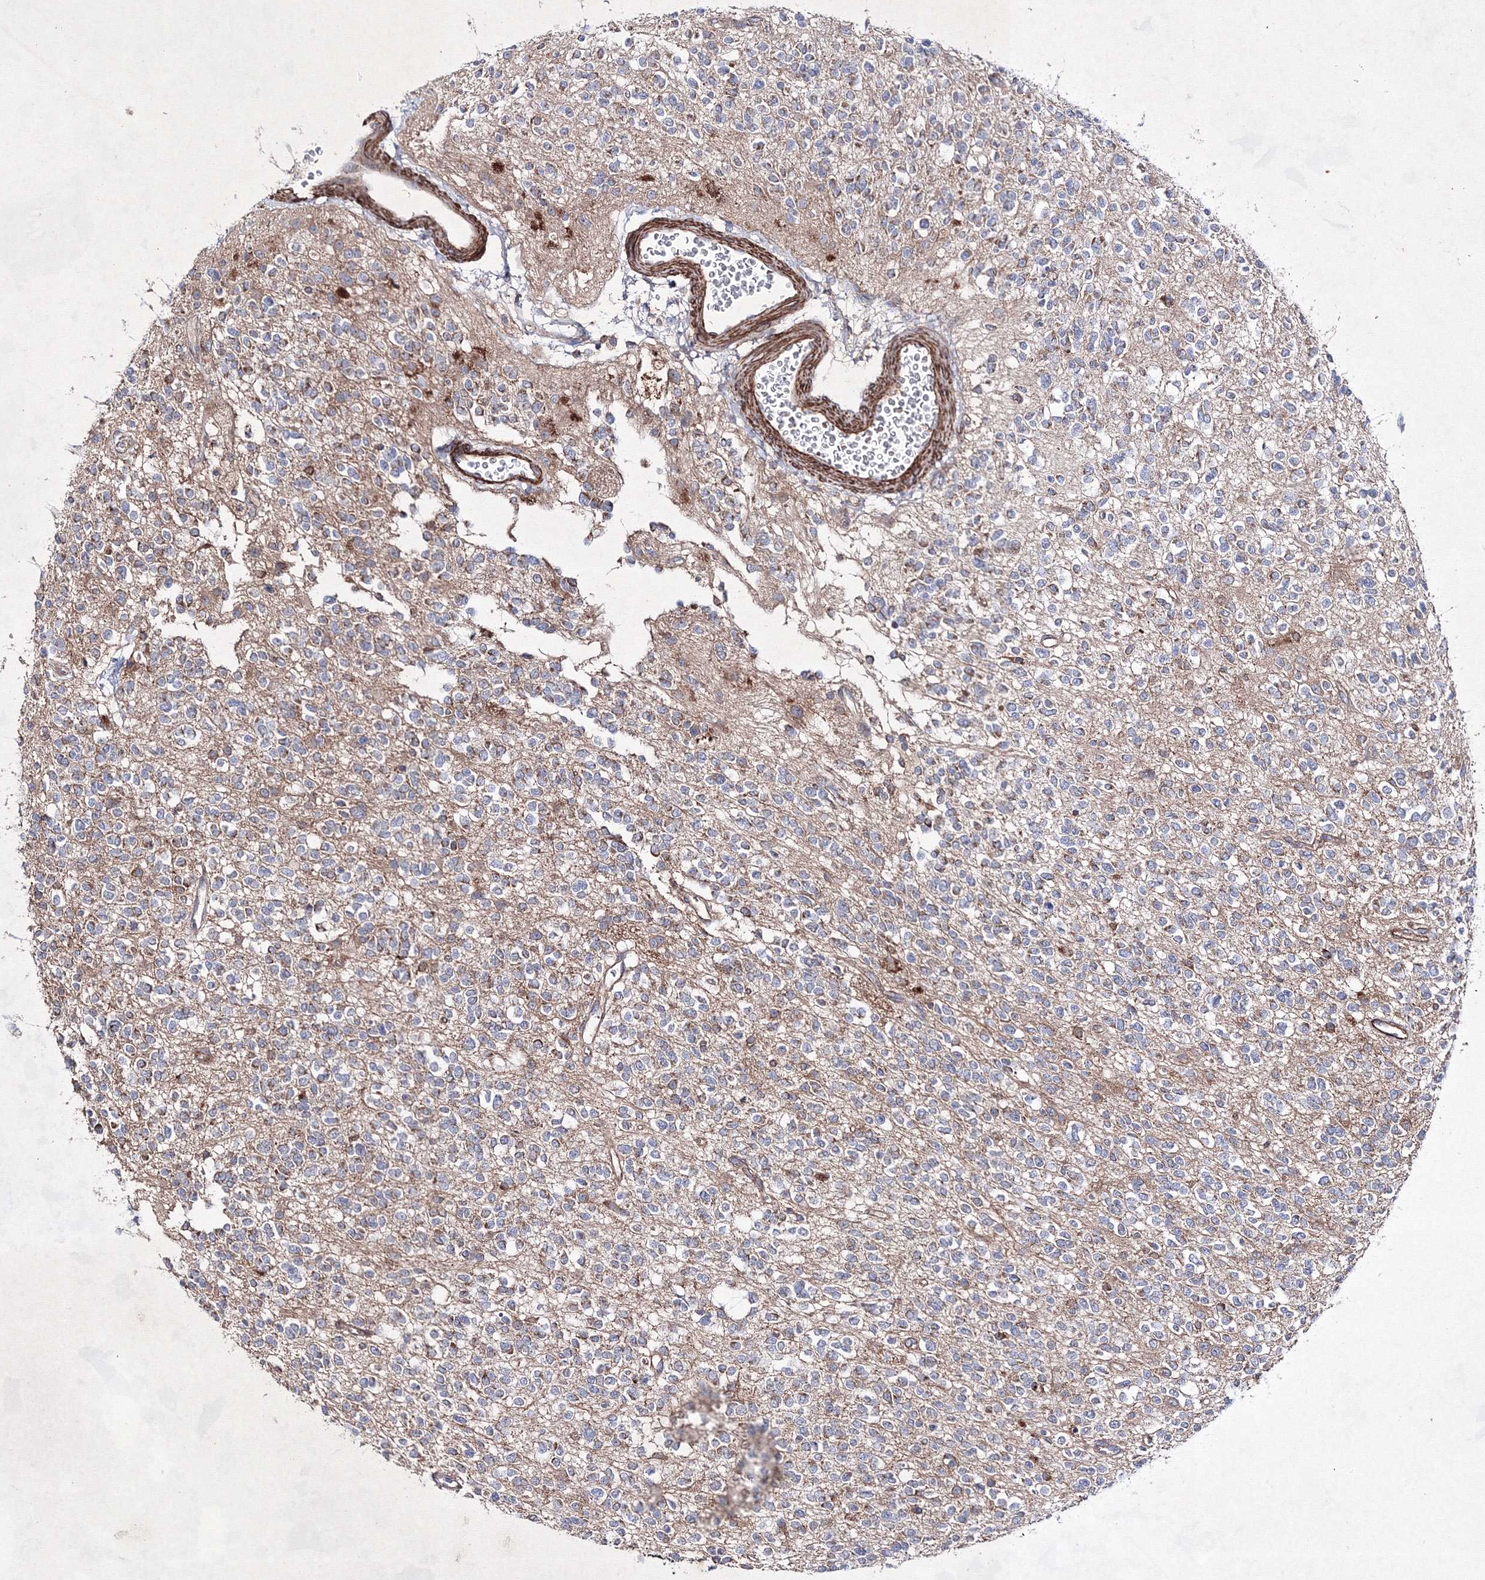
{"staining": {"intensity": "weak", "quantity": "25%-75%", "location": "cytoplasmic/membranous"}, "tissue": "glioma", "cell_type": "Tumor cells", "image_type": "cancer", "snomed": [{"axis": "morphology", "description": "Glioma, malignant, High grade"}, {"axis": "topography", "description": "Brain"}], "caption": "DAB (3,3'-diaminobenzidine) immunohistochemical staining of glioma exhibits weak cytoplasmic/membranous protein positivity in approximately 25%-75% of tumor cells.", "gene": "GFM1", "patient": {"sex": "male", "age": 34}}